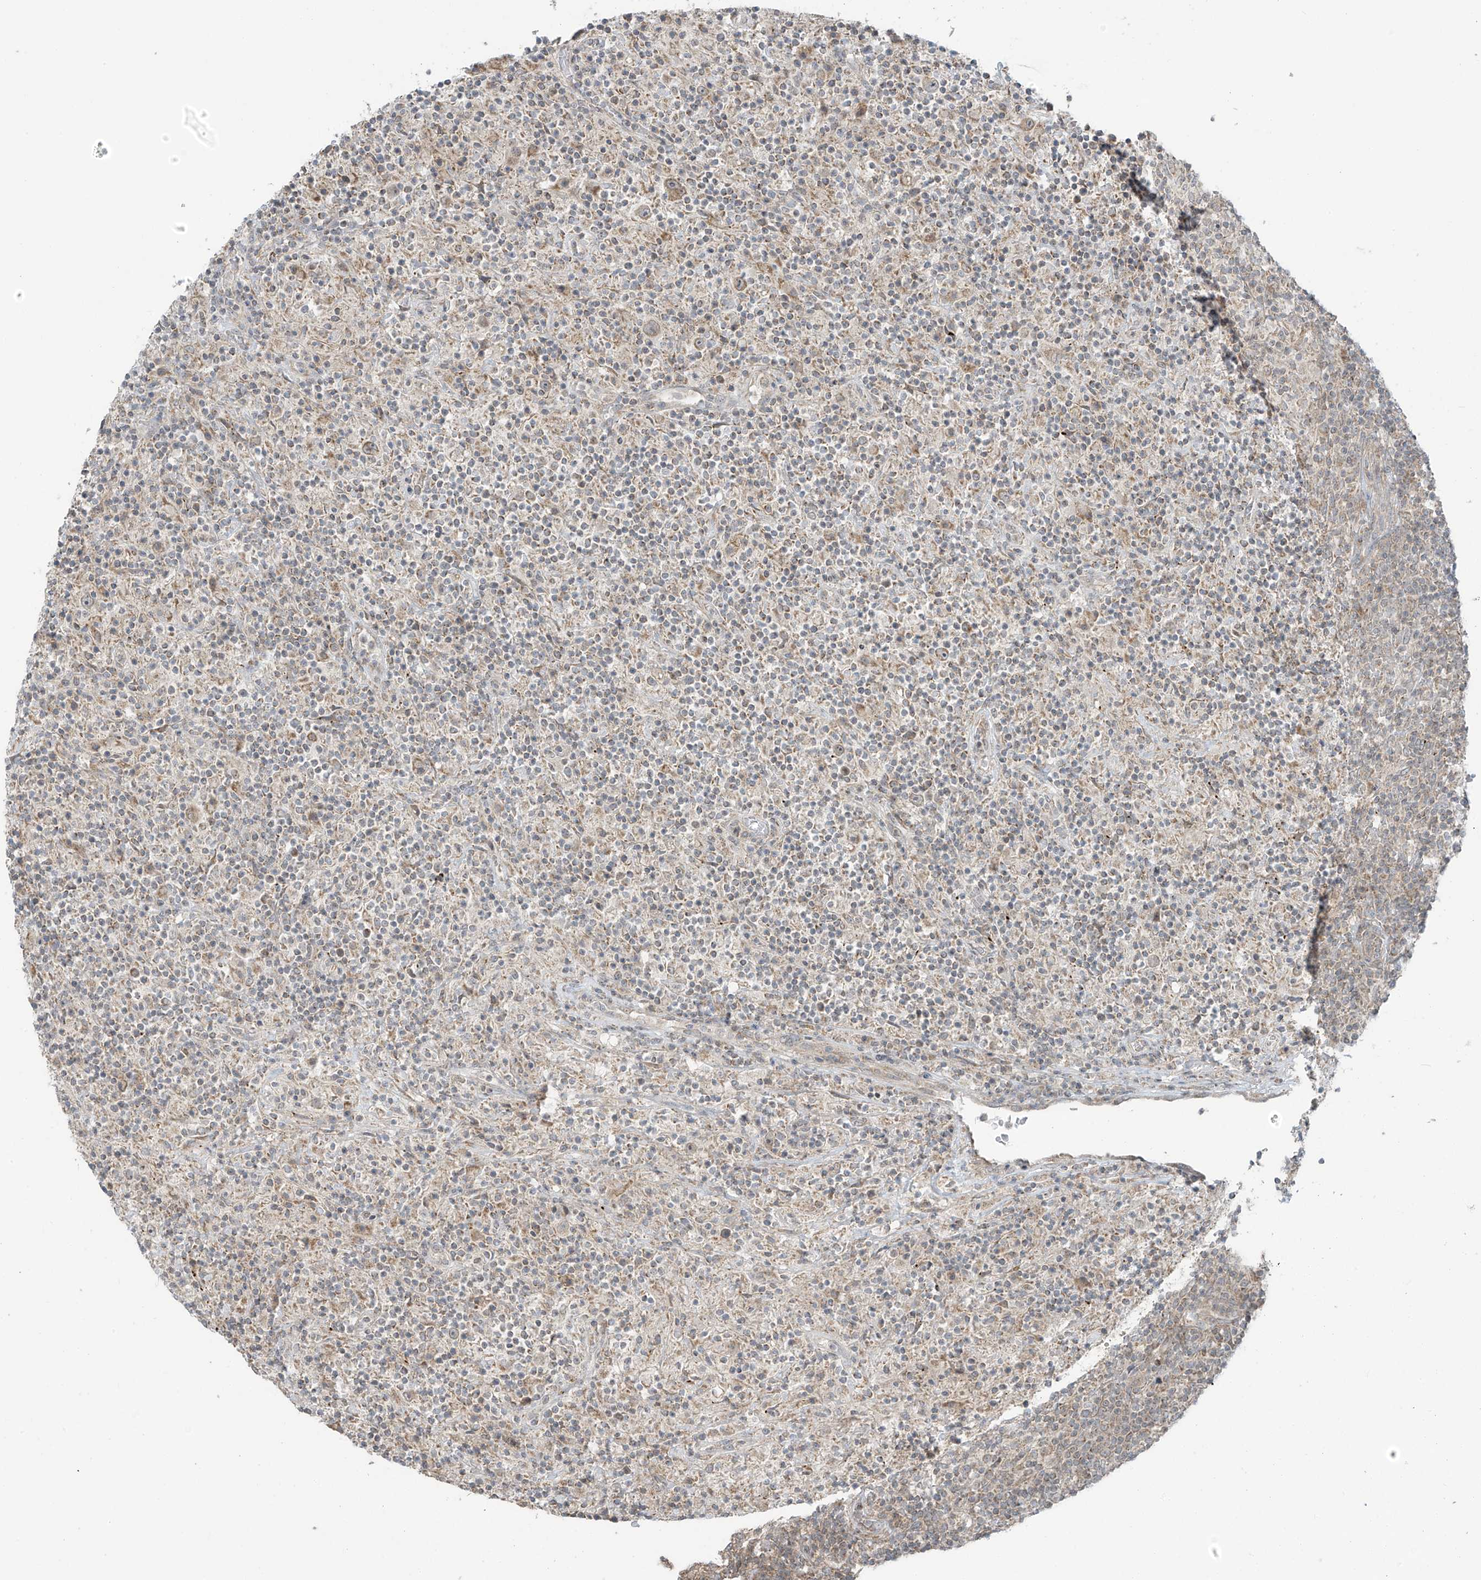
{"staining": {"intensity": "weak", "quantity": "<25%", "location": "cytoplasmic/membranous"}, "tissue": "lymphoma", "cell_type": "Tumor cells", "image_type": "cancer", "snomed": [{"axis": "morphology", "description": "Hodgkin's disease, NOS"}, {"axis": "topography", "description": "Lymph node"}], "caption": "Immunohistochemistry (IHC) photomicrograph of neoplastic tissue: Hodgkin's disease stained with DAB displays no significant protein positivity in tumor cells. (DAB immunohistochemistry, high magnification).", "gene": "HDDC2", "patient": {"sex": "male", "age": 70}}